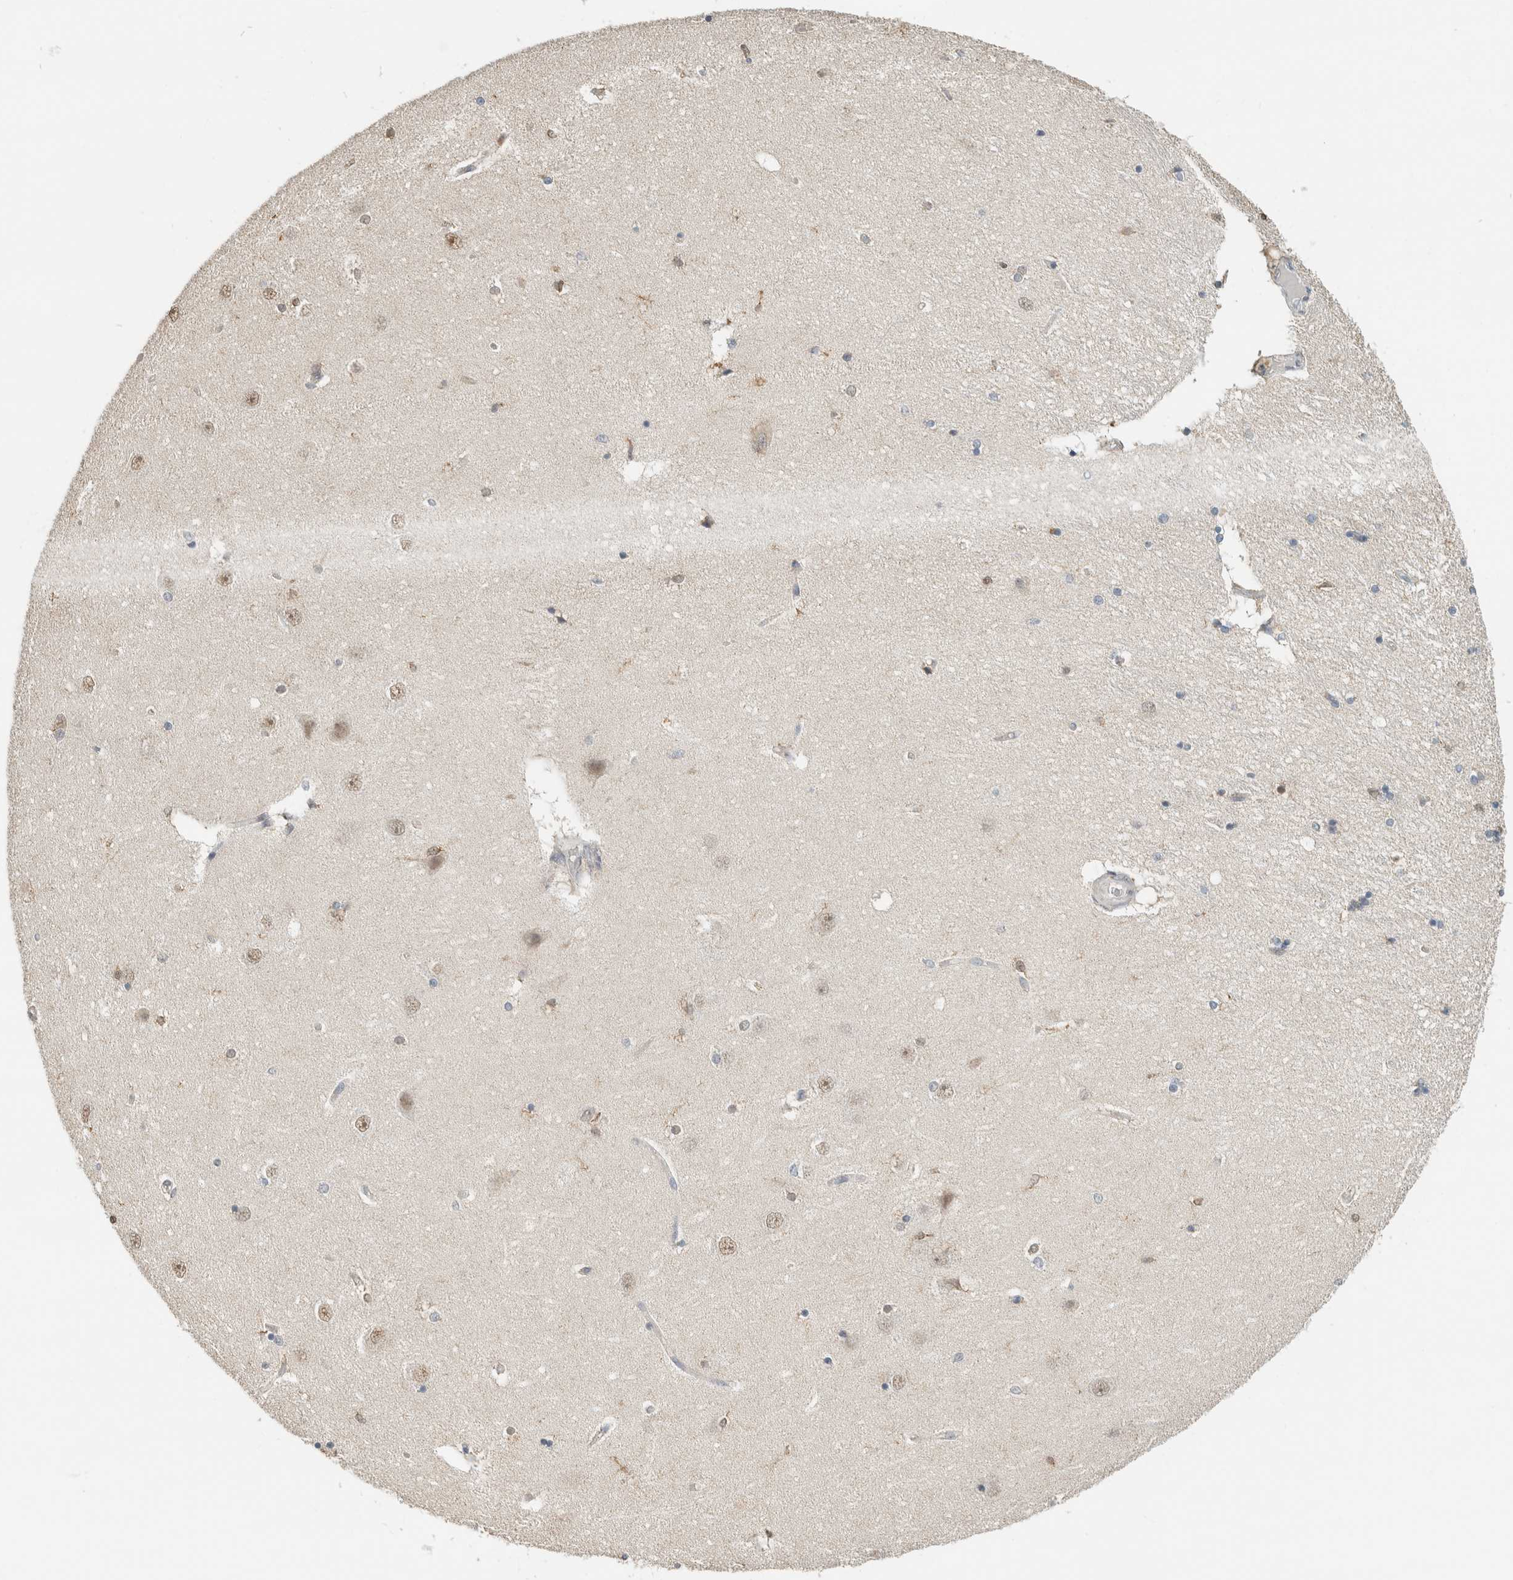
{"staining": {"intensity": "moderate", "quantity": "<25%", "location": "cytoplasmic/membranous"}, "tissue": "hippocampus", "cell_type": "Glial cells", "image_type": "normal", "snomed": [{"axis": "morphology", "description": "Normal tissue, NOS"}, {"axis": "topography", "description": "Hippocampus"}], "caption": "Moderate cytoplasmic/membranous protein expression is seen in approximately <25% of glial cells in hippocampus.", "gene": "CAPG", "patient": {"sex": "female", "age": 54}}